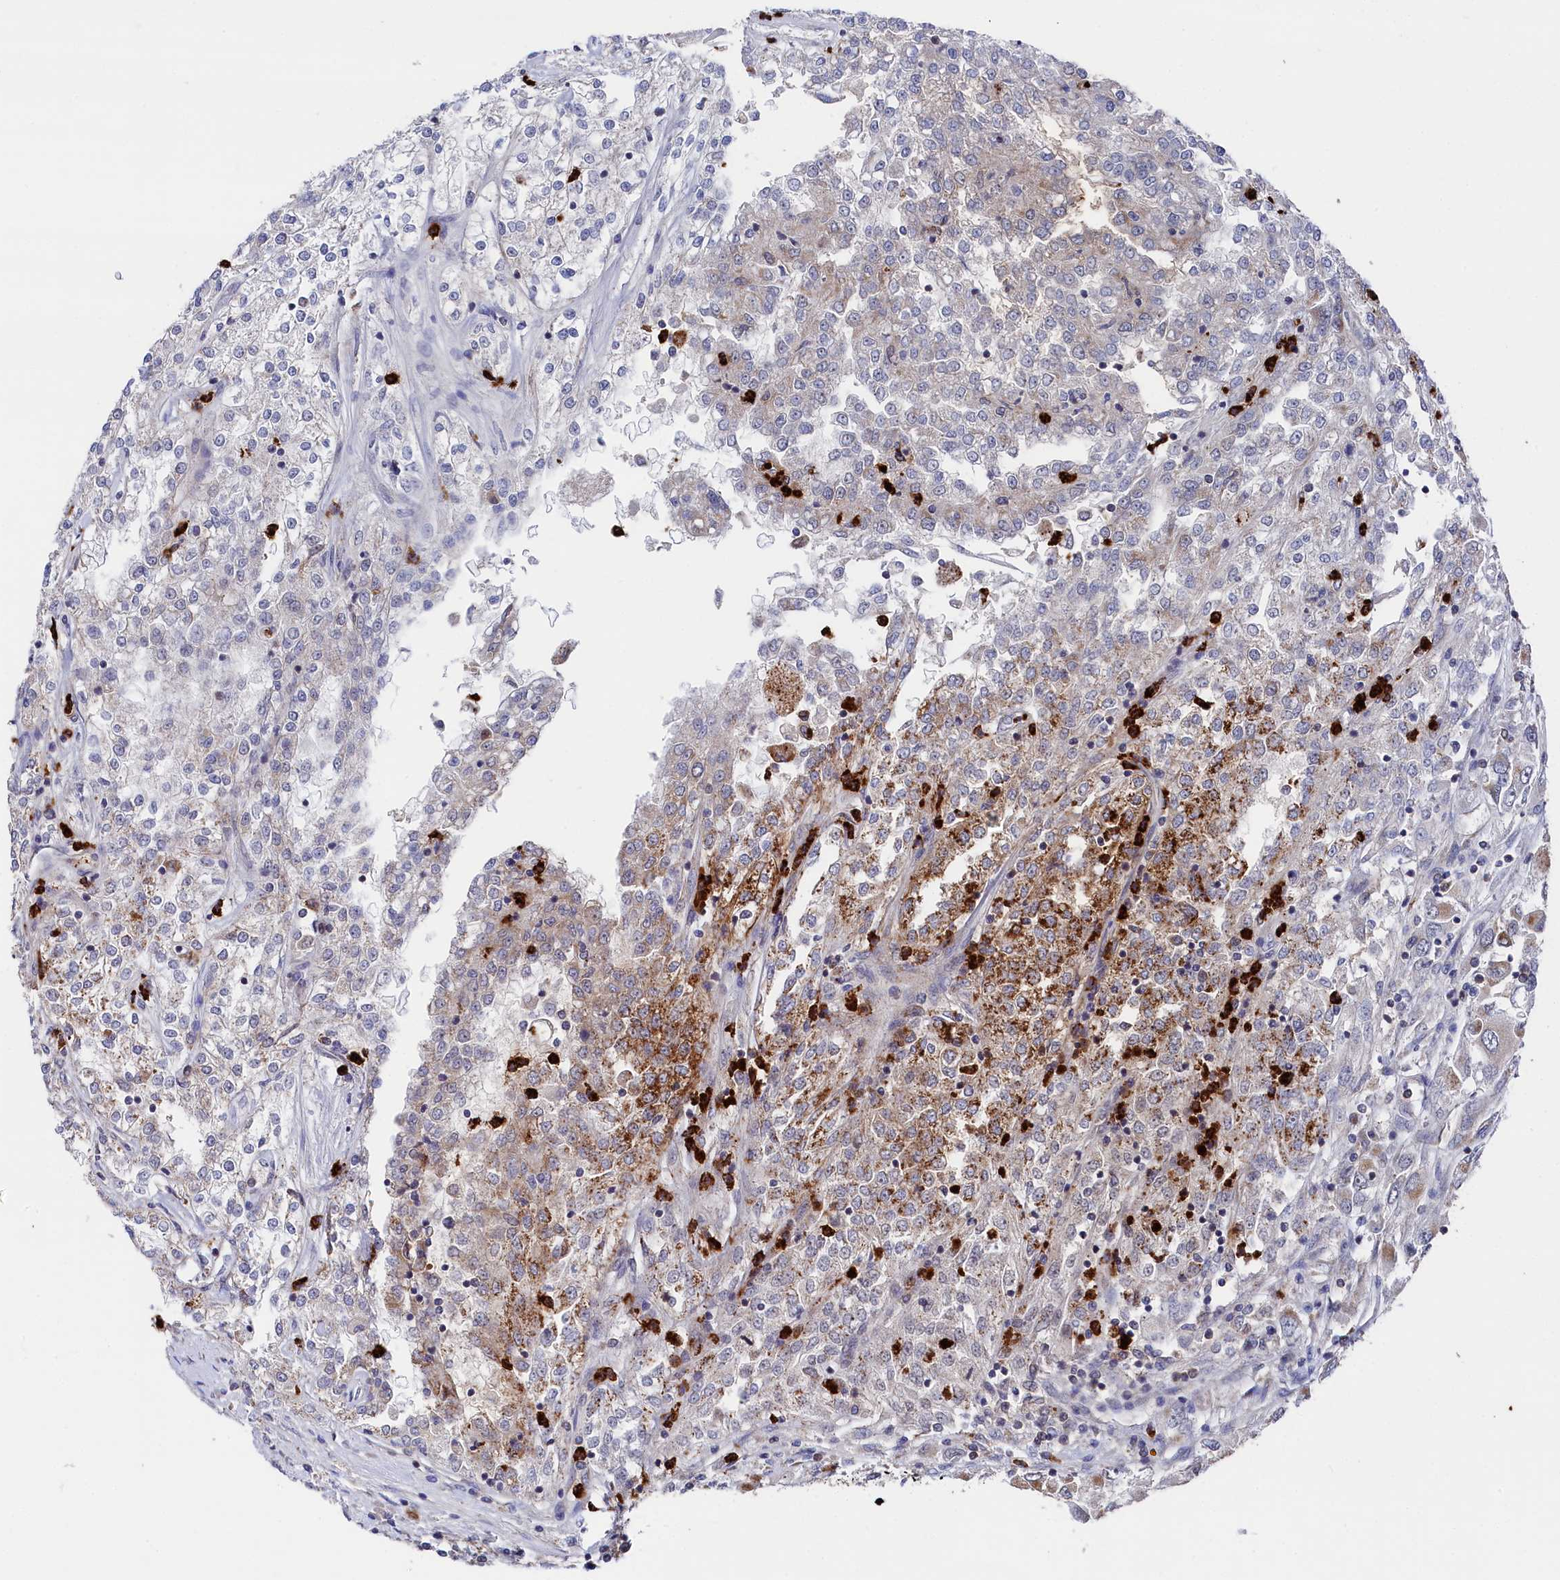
{"staining": {"intensity": "moderate", "quantity": "<25%", "location": "cytoplasmic/membranous"}, "tissue": "renal cancer", "cell_type": "Tumor cells", "image_type": "cancer", "snomed": [{"axis": "morphology", "description": "Adenocarcinoma, NOS"}, {"axis": "topography", "description": "Kidney"}], "caption": "Immunohistochemical staining of human renal adenocarcinoma exhibits moderate cytoplasmic/membranous protein staining in approximately <25% of tumor cells.", "gene": "CHCHD1", "patient": {"sex": "female", "age": 52}}